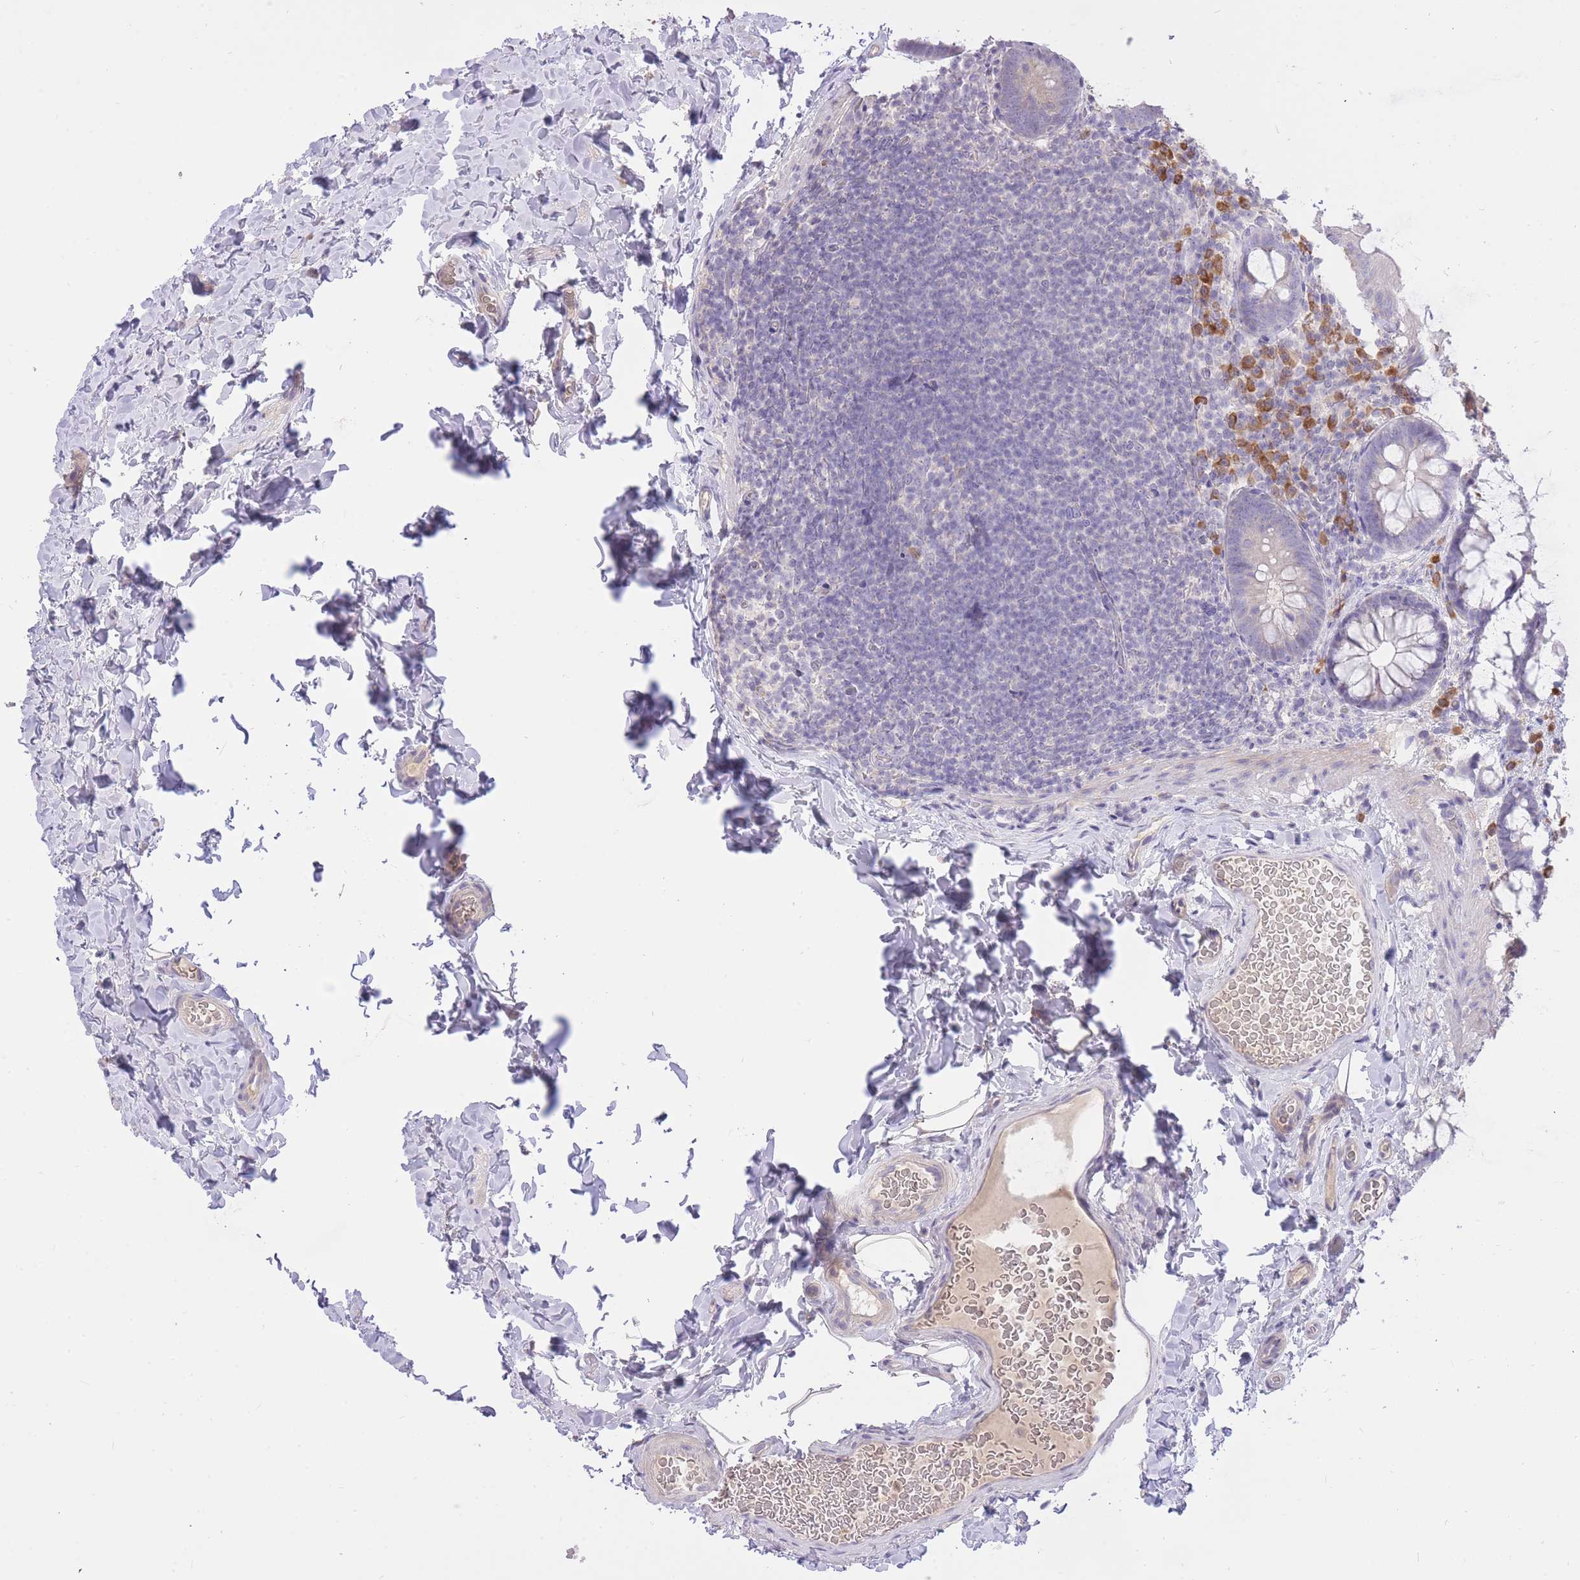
{"staining": {"intensity": "negative", "quantity": "none", "location": "none"}, "tissue": "colon", "cell_type": "Endothelial cells", "image_type": "normal", "snomed": [{"axis": "morphology", "description": "Normal tissue, NOS"}, {"axis": "topography", "description": "Colon"}], "caption": "This is an immunohistochemistry (IHC) photomicrograph of unremarkable human colon. There is no staining in endothelial cells.", "gene": "FRG2B", "patient": {"sex": "male", "age": 46}}